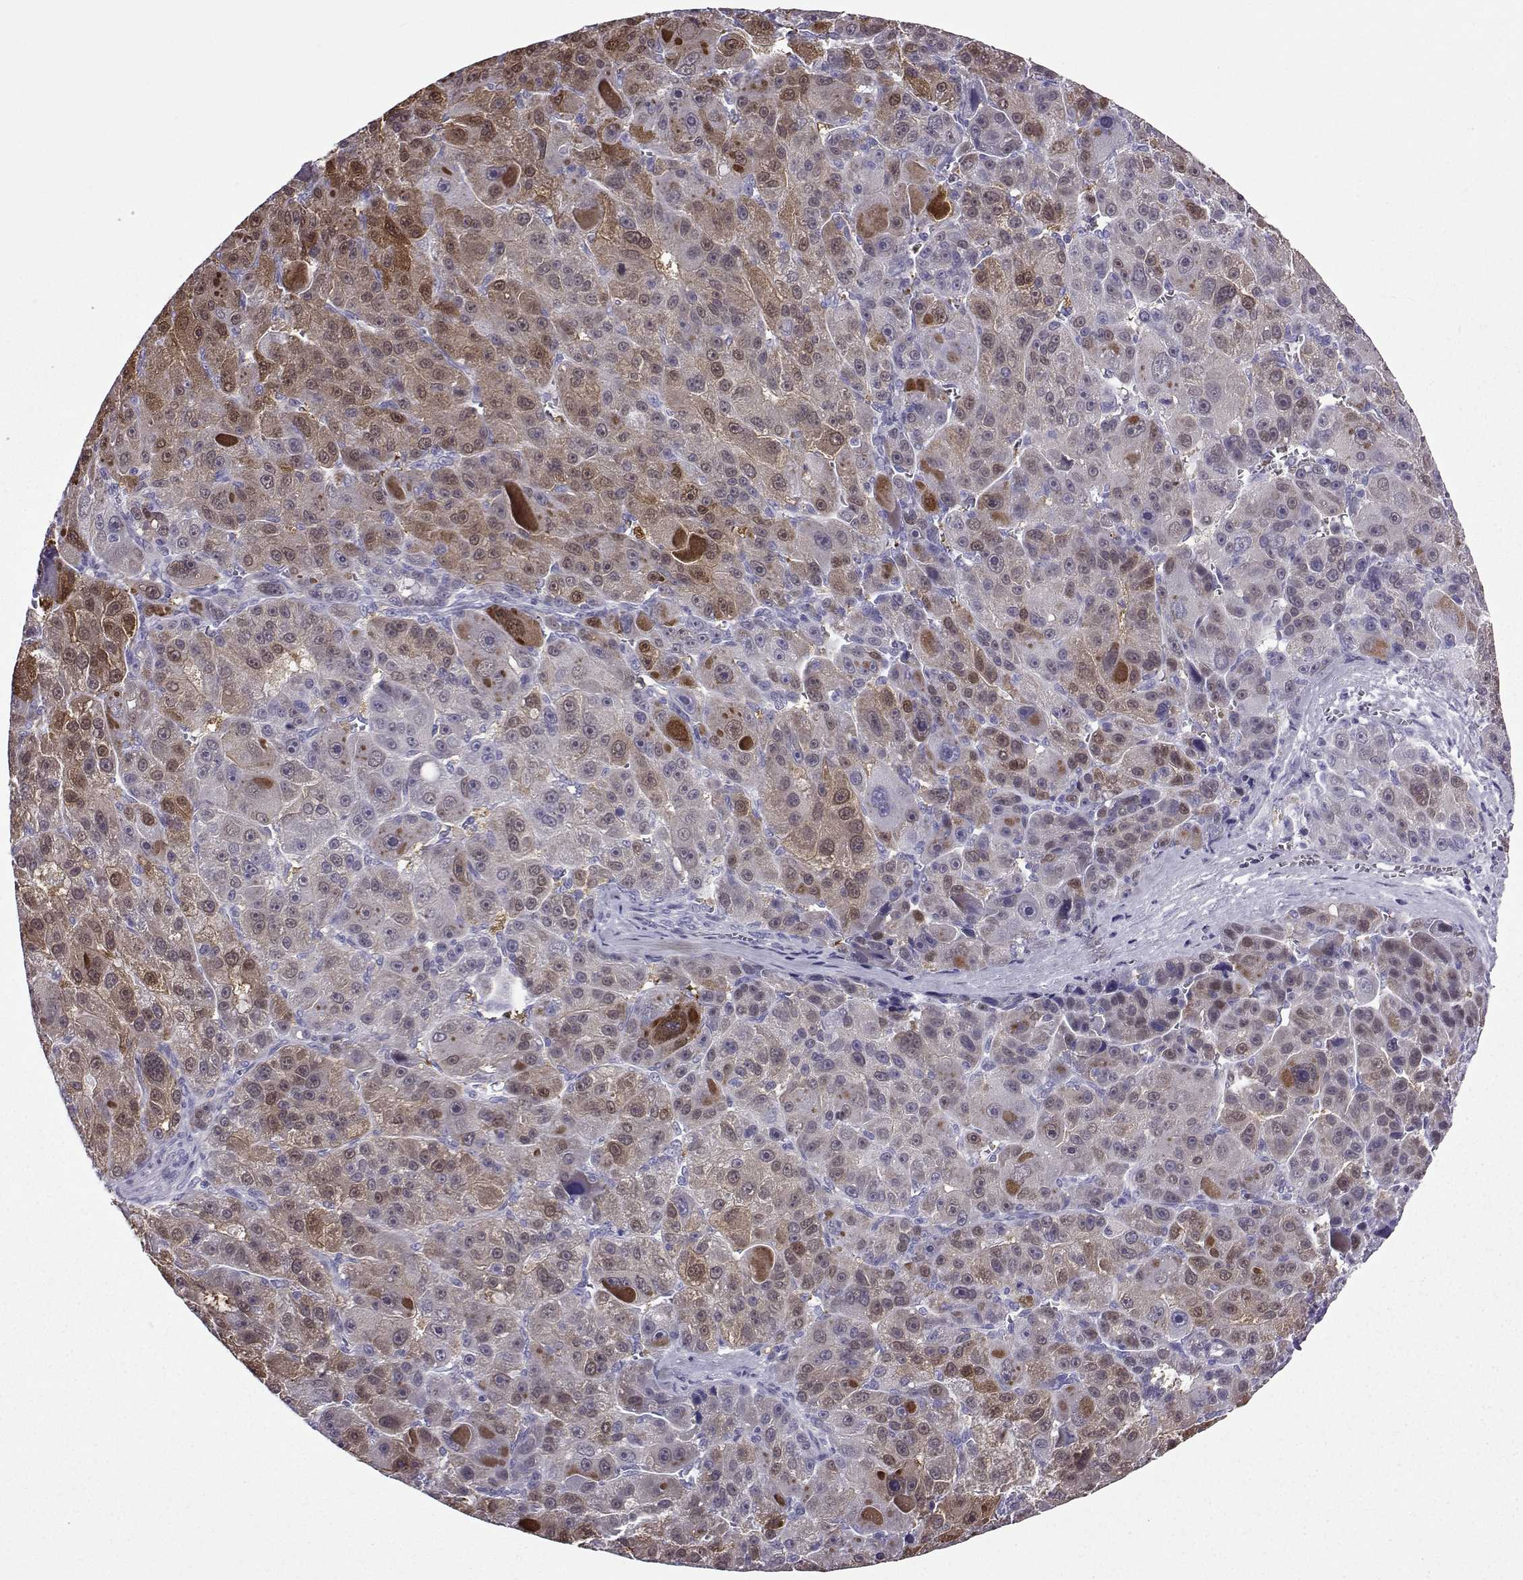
{"staining": {"intensity": "moderate", "quantity": "25%-75%", "location": "cytoplasmic/membranous"}, "tissue": "liver cancer", "cell_type": "Tumor cells", "image_type": "cancer", "snomed": [{"axis": "morphology", "description": "Carcinoma, Hepatocellular, NOS"}, {"axis": "topography", "description": "Liver"}], "caption": "A medium amount of moderate cytoplasmic/membranous positivity is identified in approximately 25%-75% of tumor cells in liver cancer (hepatocellular carcinoma) tissue. The protein is shown in brown color, while the nuclei are stained blue.", "gene": "OIP5", "patient": {"sex": "male", "age": 76}}